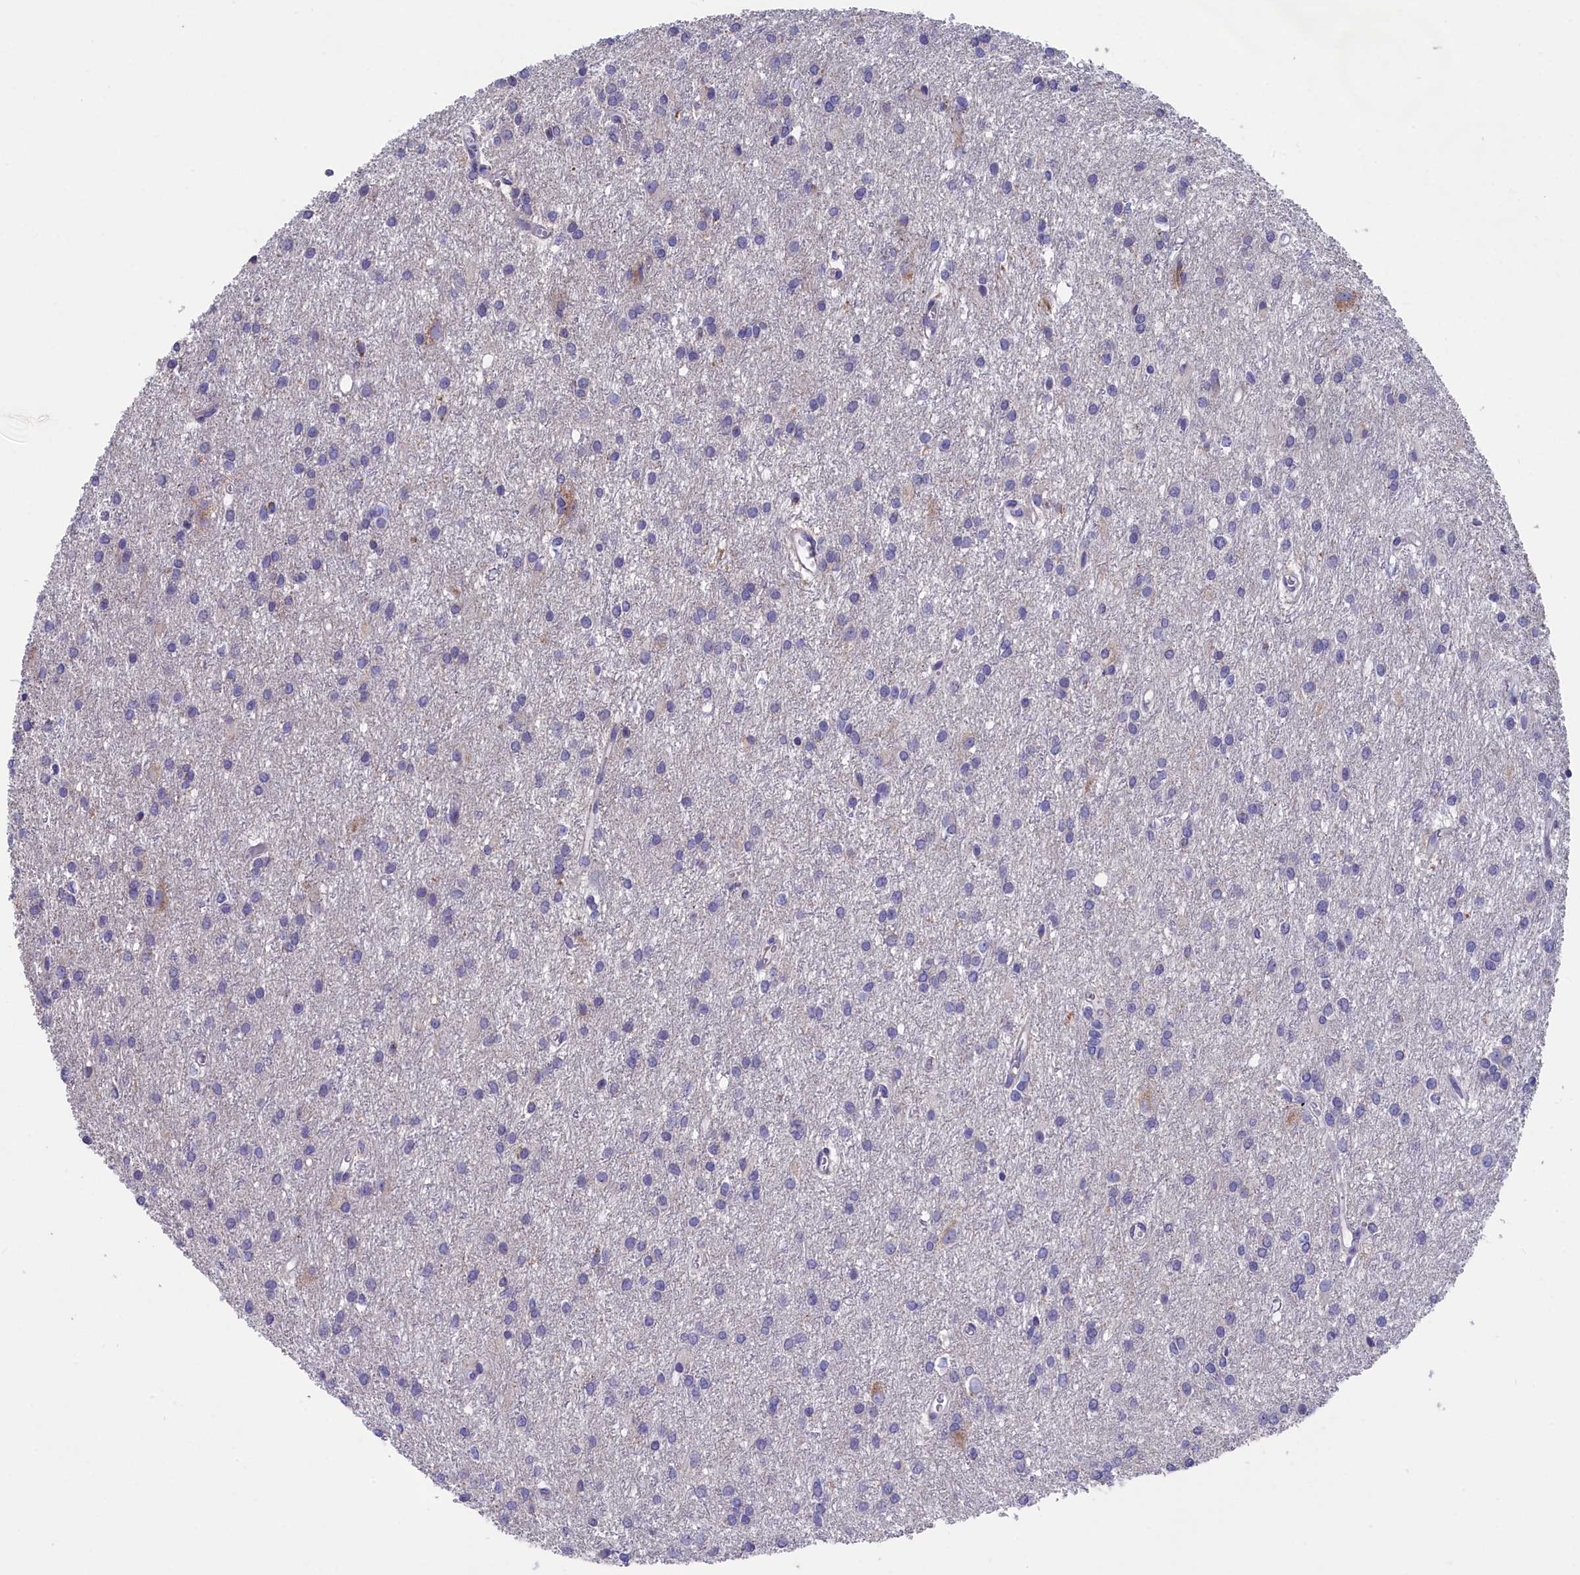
{"staining": {"intensity": "negative", "quantity": "none", "location": "none"}, "tissue": "glioma", "cell_type": "Tumor cells", "image_type": "cancer", "snomed": [{"axis": "morphology", "description": "Glioma, malignant, High grade"}, {"axis": "topography", "description": "Brain"}], "caption": "Protein analysis of glioma demonstrates no significant staining in tumor cells.", "gene": "PRDM12", "patient": {"sex": "female", "age": 50}}